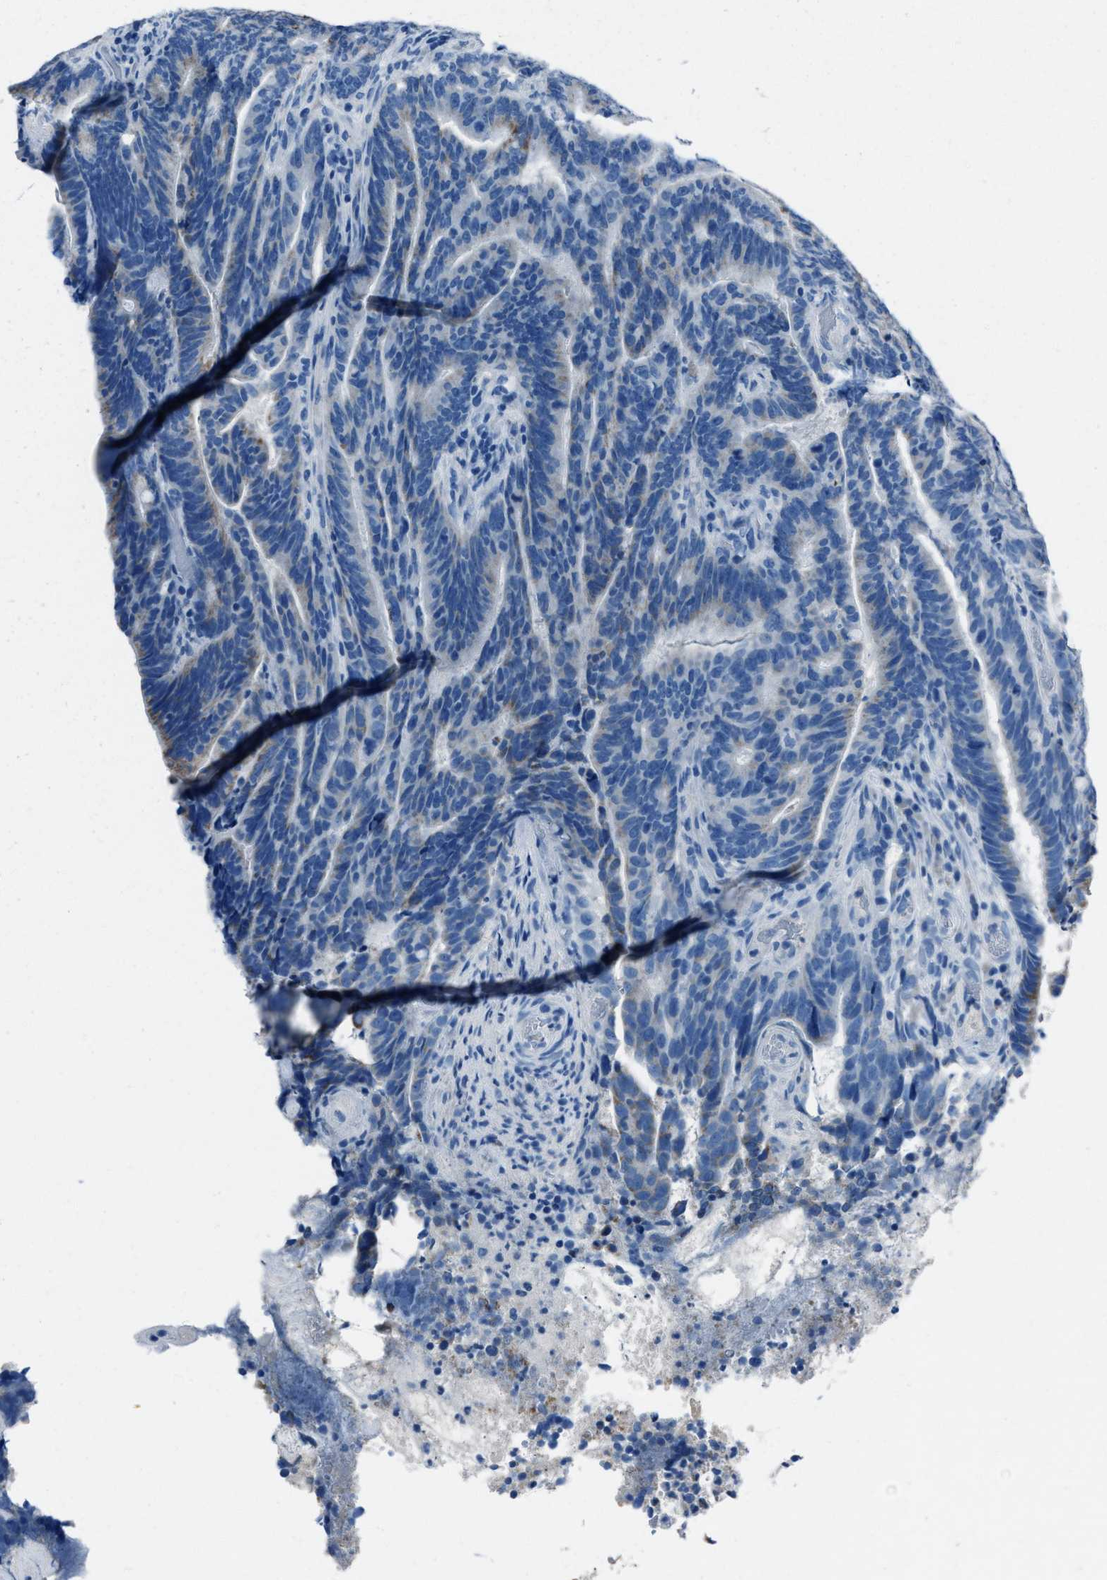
{"staining": {"intensity": "moderate", "quantity": "<25%", "location": "cytoplasmic/membranous"}, "tissue": "colorectal cancer", "cell_type": "Tumor cells", "image_type": "cancer", "snomed": [{"axis": "morphology", "description": "Adenocarcinoma, NOS"}, {"axis": "topography", "description": "Colon"}], "caption": "Colorectal adenocarcinoma stained with a protein marker exhibits moderate staining in tumor cells.", "gene": "AMACR", "patient": {"sex": "female", "age": 66}}